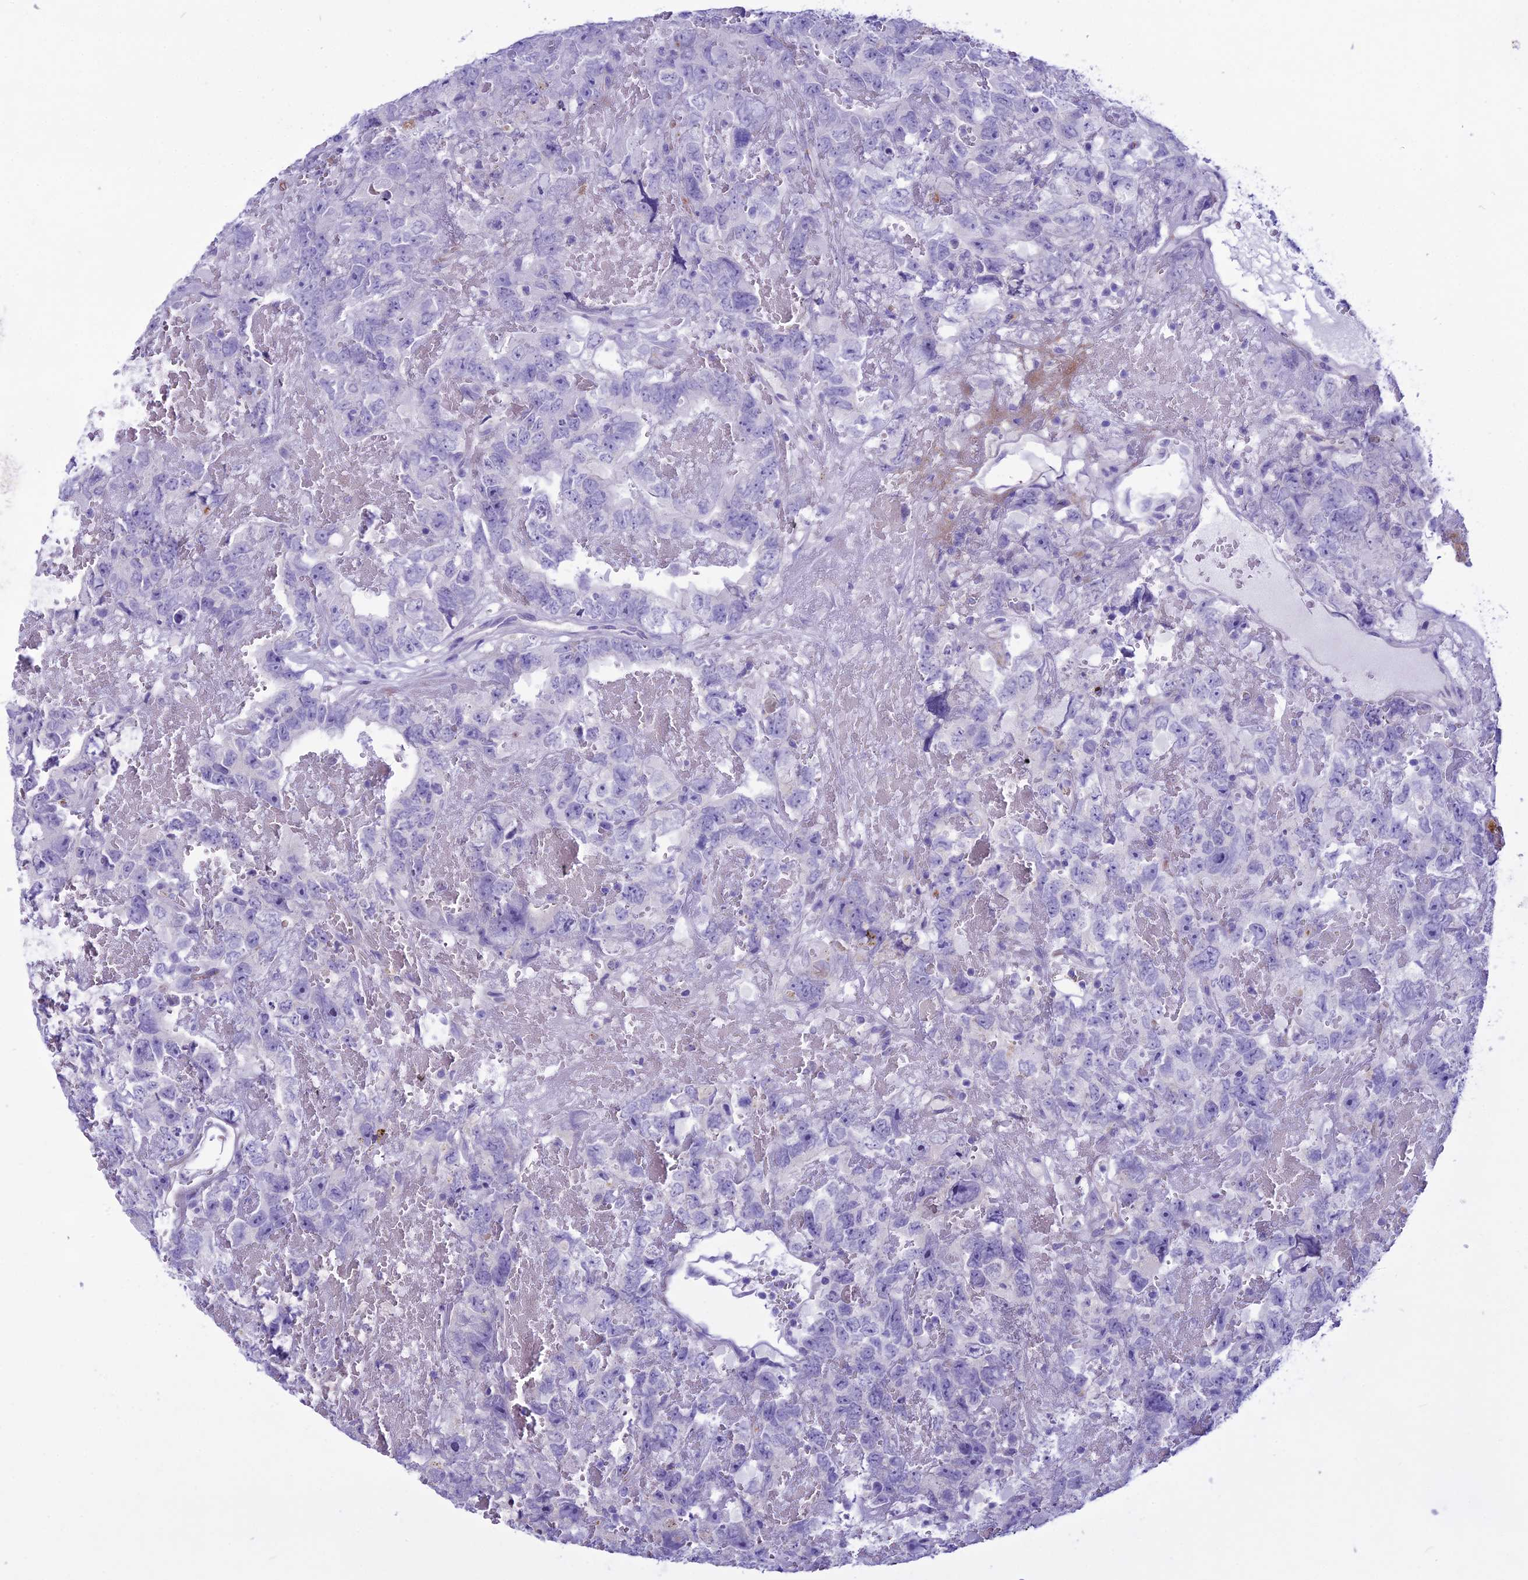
{"staining": {"intensity": "negative", "quantity": "none", "location": "none"}, "tissue": "testis cancer", "cell_type": "Tumor cells", "image_type": "cancer", "snomed": [{"axis": "morphology", "description": "Carcinoma, Embryonal, NOS"}, {"axis": "topography", "description": "Testis"}], "caption": "Tumor cells show no significant protein positivity in testis cancer. (DAB immunohistochemistry visualized using brightfield microscopy, high magnification).", "gene": "CLEC2L", "patient": {"sex": "male", "age": 45}}